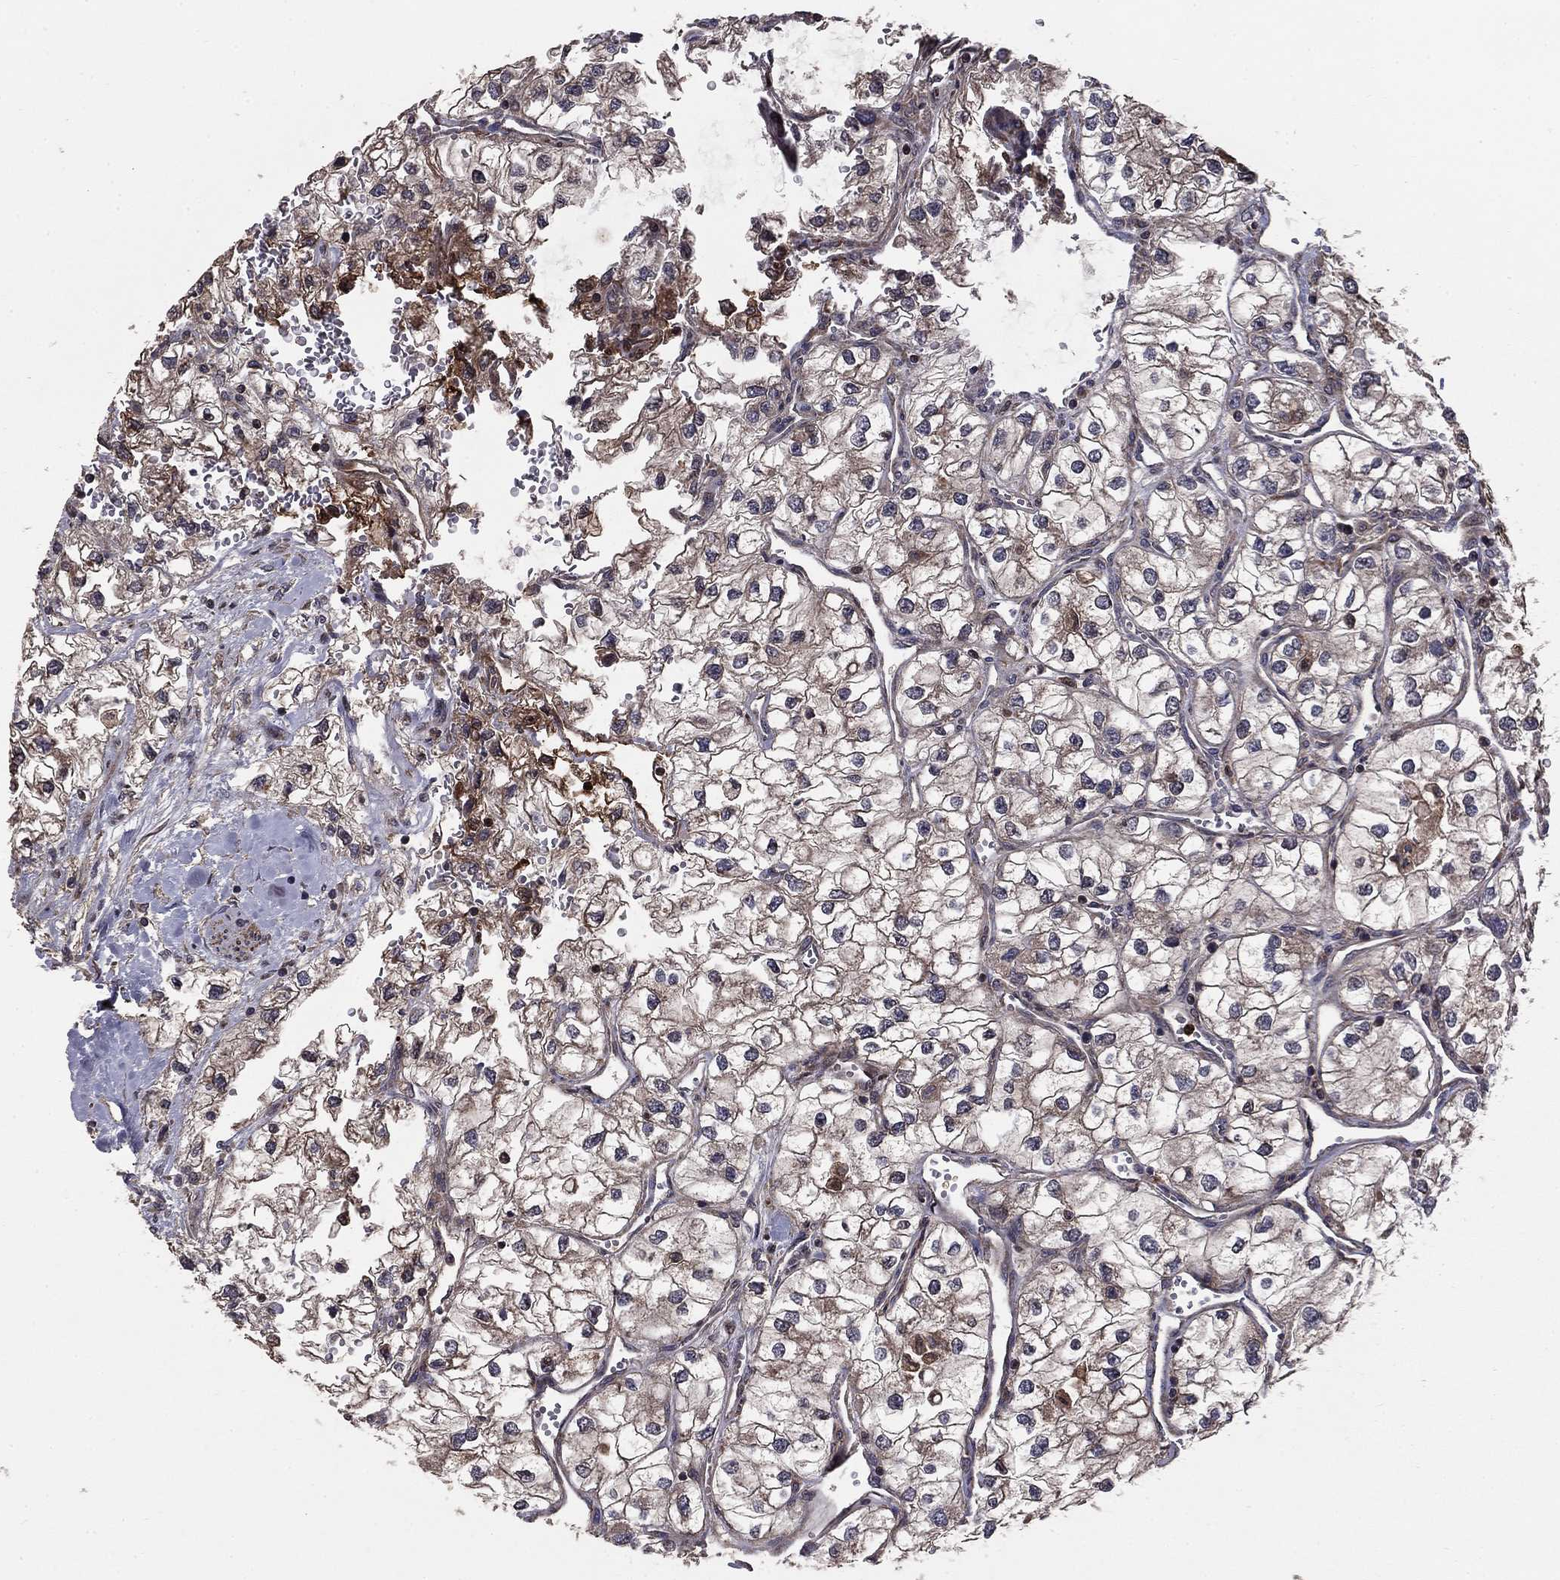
{"staining": {"intensity": "moderate", "quantity": "<25%", "location": "cytoplasmic/membranous"}, "tissue": "renal cancer", "cell_type": "Tumor cells", "image_type": "cancer", "snomed": [{"axis": "morphology", "description": "Adenocarcinoma, NOS"}, {"axis": "topography", "description": "Kidney"}], "caption": "High-magnification brightfield microscopy of renal cancer (adenocarcinoma) stained with DAB (3,3'-diaminobenzidine) (brown) and counterstained with hematoxylin (blue). tumor cells exhibit moderate cytoplasmic/membranous expression is present in approximately<25% of cells.", "gene": "GYG1", "patient": {"sex": "male", "age": 59}}